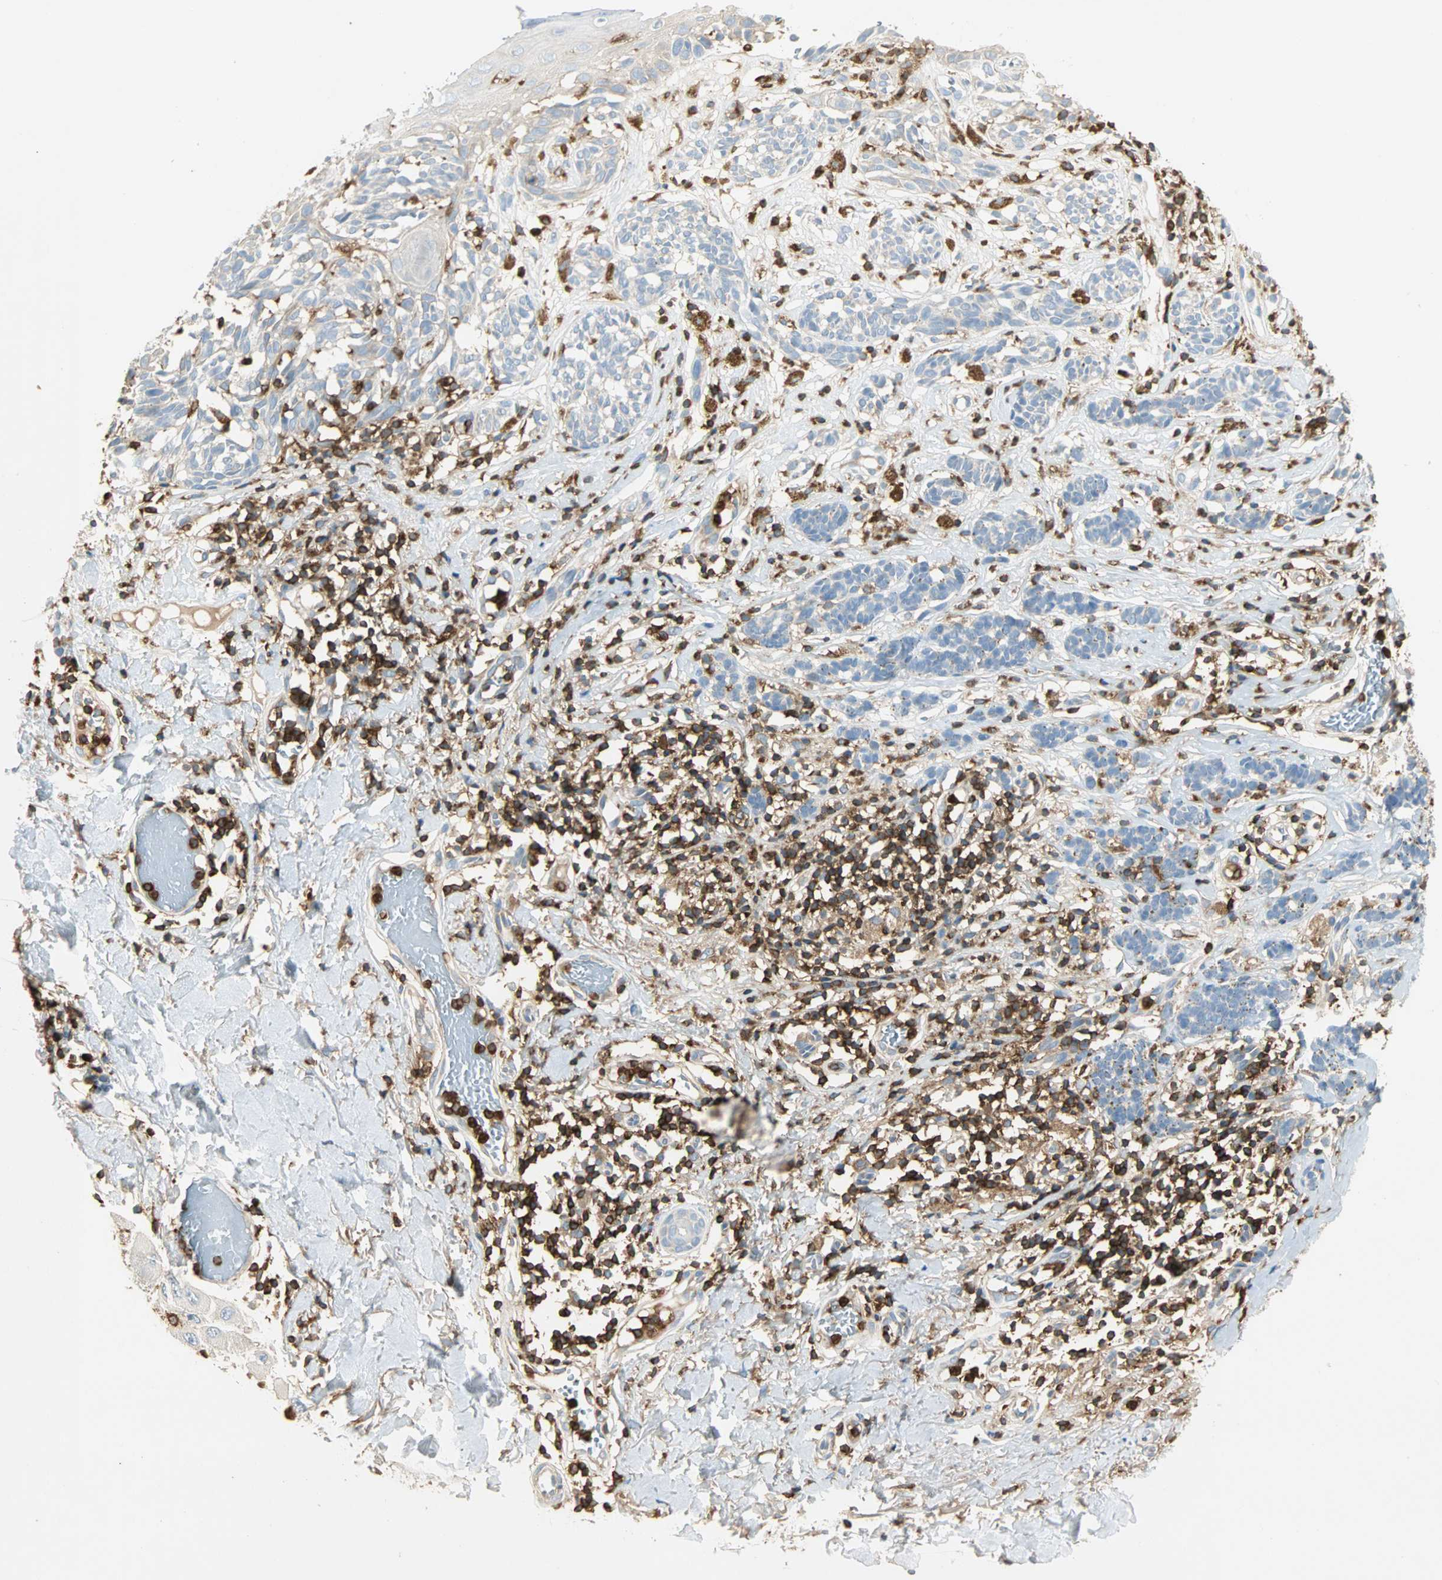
{"staining": {"intensity": "negative", "quantity": "none", "location": "none"}, "tissue": "melanoma", "cell_type": "Tumor cells", "image_type": "cancer", "snomed": [{"axis": "morphology", "description": "Malignant melanoma, NOS"}, {"axis": "topography", "description": "Skin"}], "caption": "The photomicrograph demonstrates no significant staining in tumor cells of melanoma.", "gene": "FMNL1", "patient": {"sex": "male", "age": 64}}